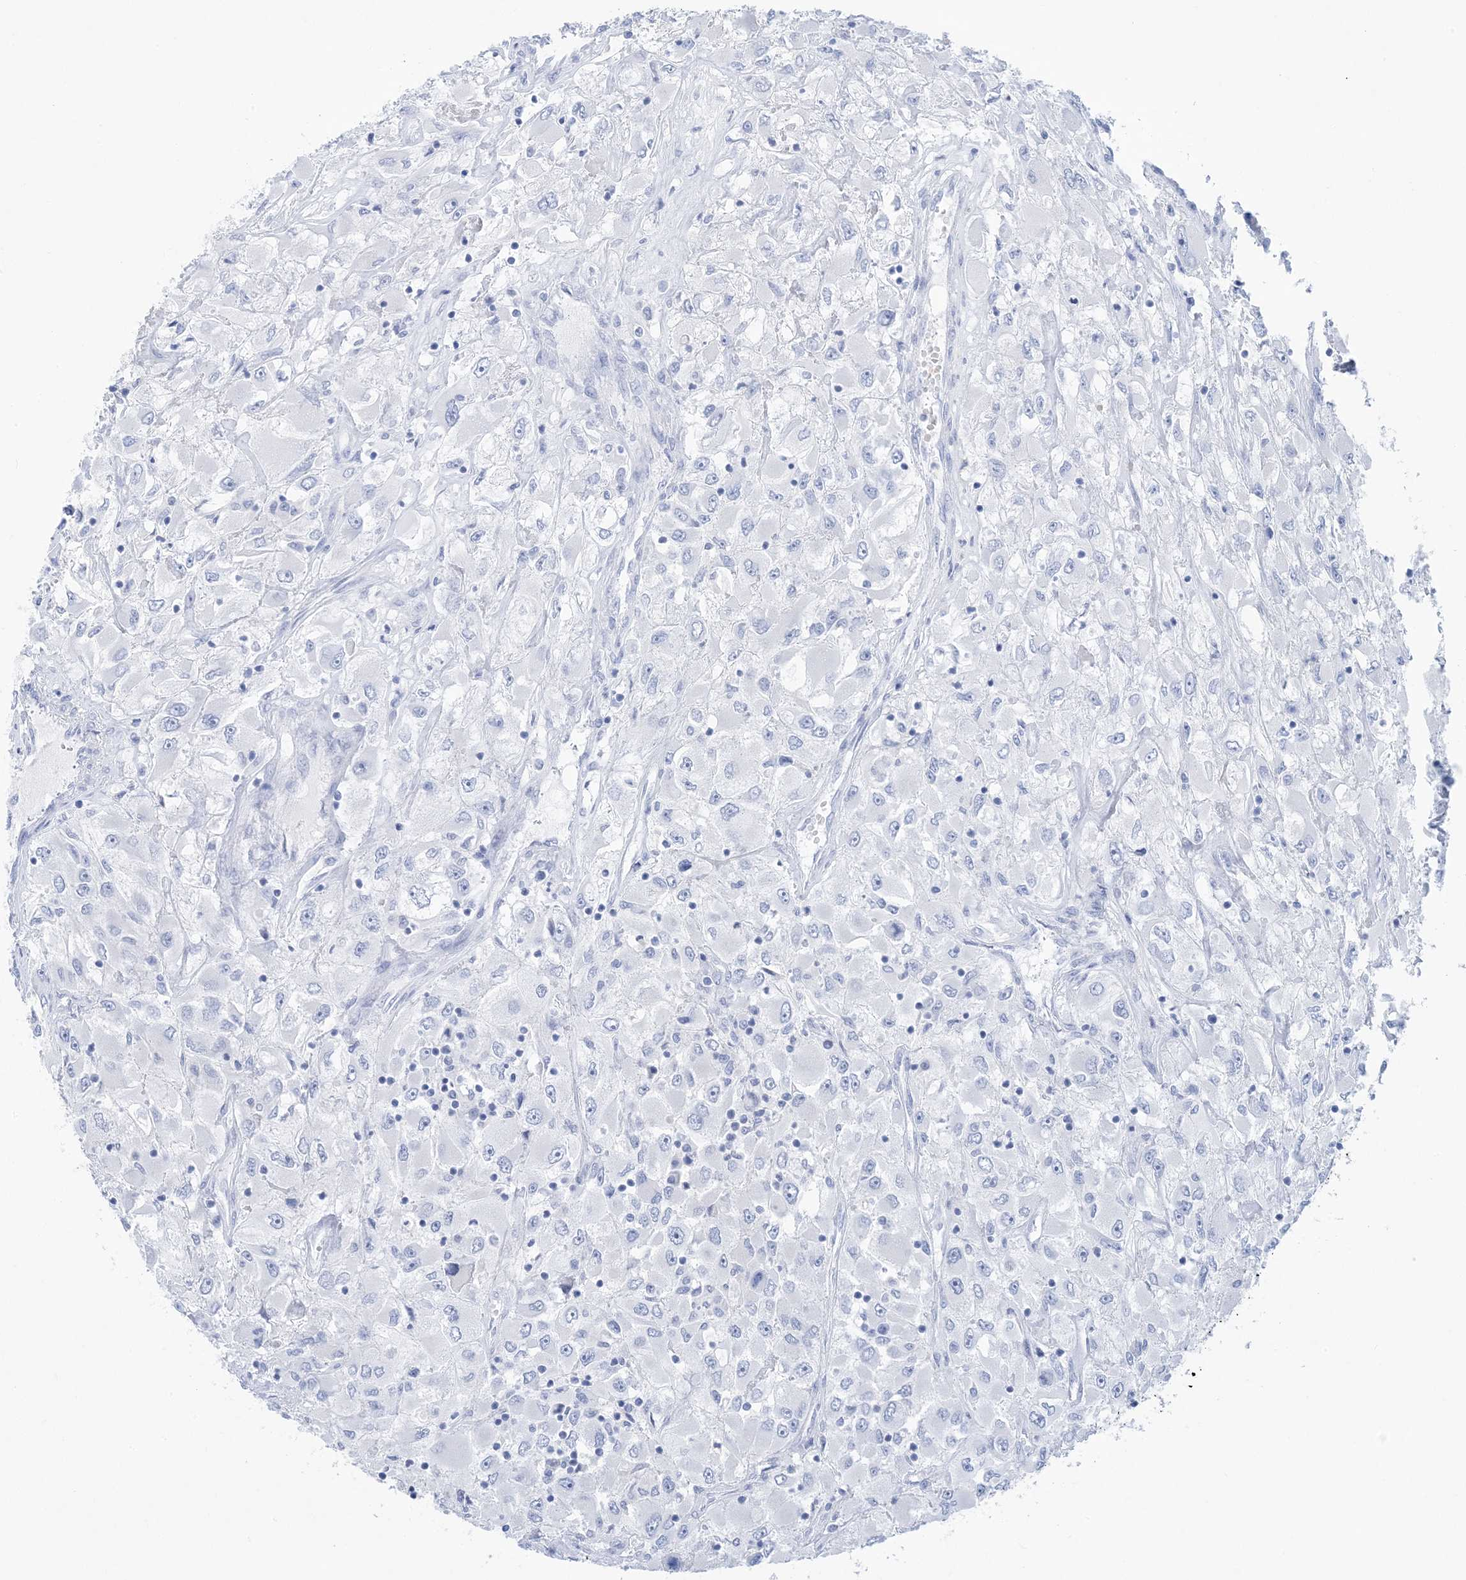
{"staining": {"intensity": "negative", "quantity": "none", "location": "none"}, "tissue": "renal cancer", "cell_type": "Tumor cells", "image_type": "cancer", "snomed": [{"axis": "morphology", "description": "Adenocarcinoma, NOS"}, {"axis": "topography", "description": "Kidney"}], "caption": "High power microscopy micrograph of an immunohistochemistry (IHC) photomicrograph of renal cancer, revealing no significant expression in tumor cells.", "gene": "SH3YL1", "patient": {"sex": "female", "age": 52}}